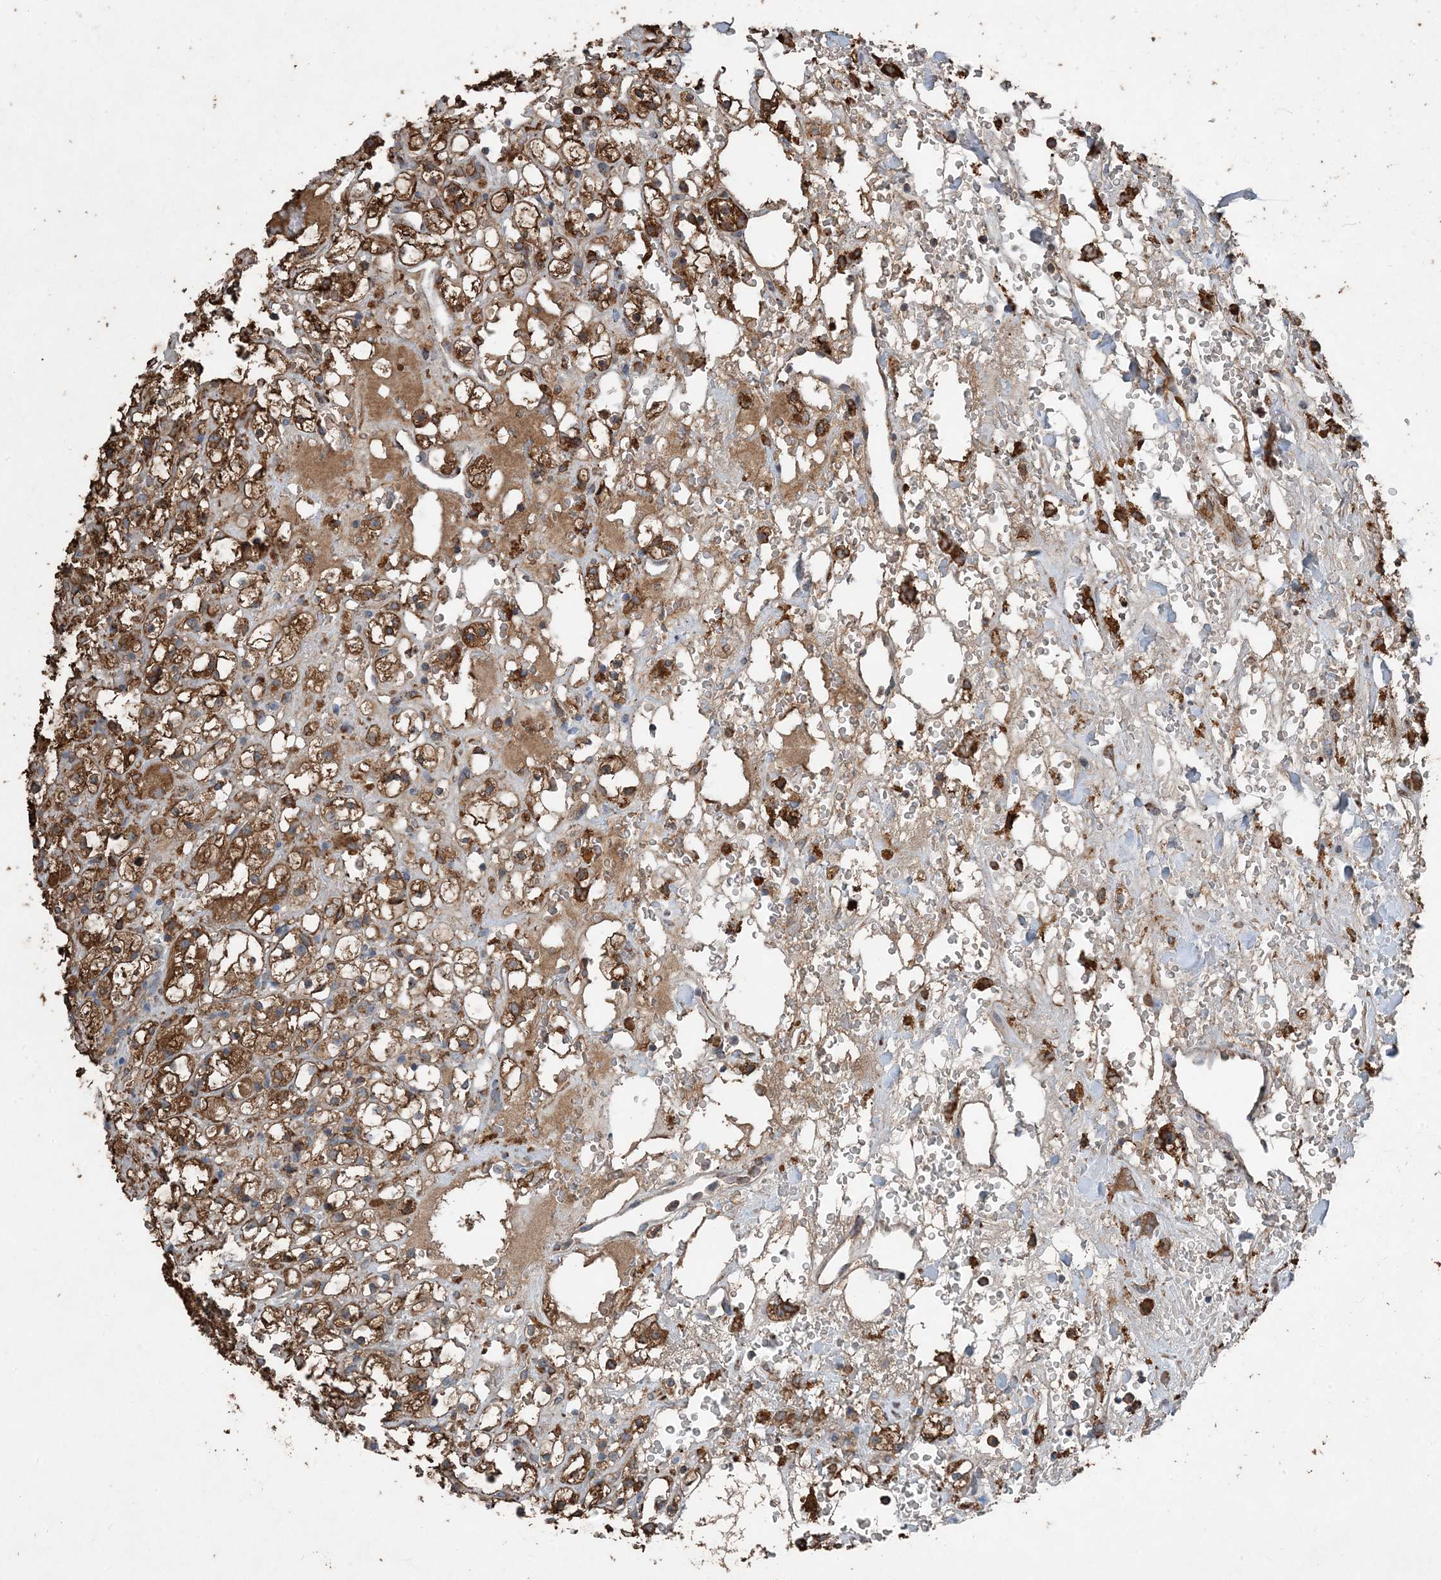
{"staining": {"intensity": "strong", "quantity": ">75%", "location": "cytoplasmic/membranous"}, "tissue": "renal cancer", "cell_type": "Tumor cells", "image_type": "cancer", "snomed": [{"axis": "morphology", "description": "Adenocarcinoma, NOS"}, {"axis": "topography", "description": "Kidney"}], "caption": "Renal adenocarcinoma was stained to show a protein in brown. There is high levels of strong cytoplasmic/membranous expression in about >75% of tumor cells.", "gene": "PDIA6", "patient": {"sex": "male", "age": 61}}